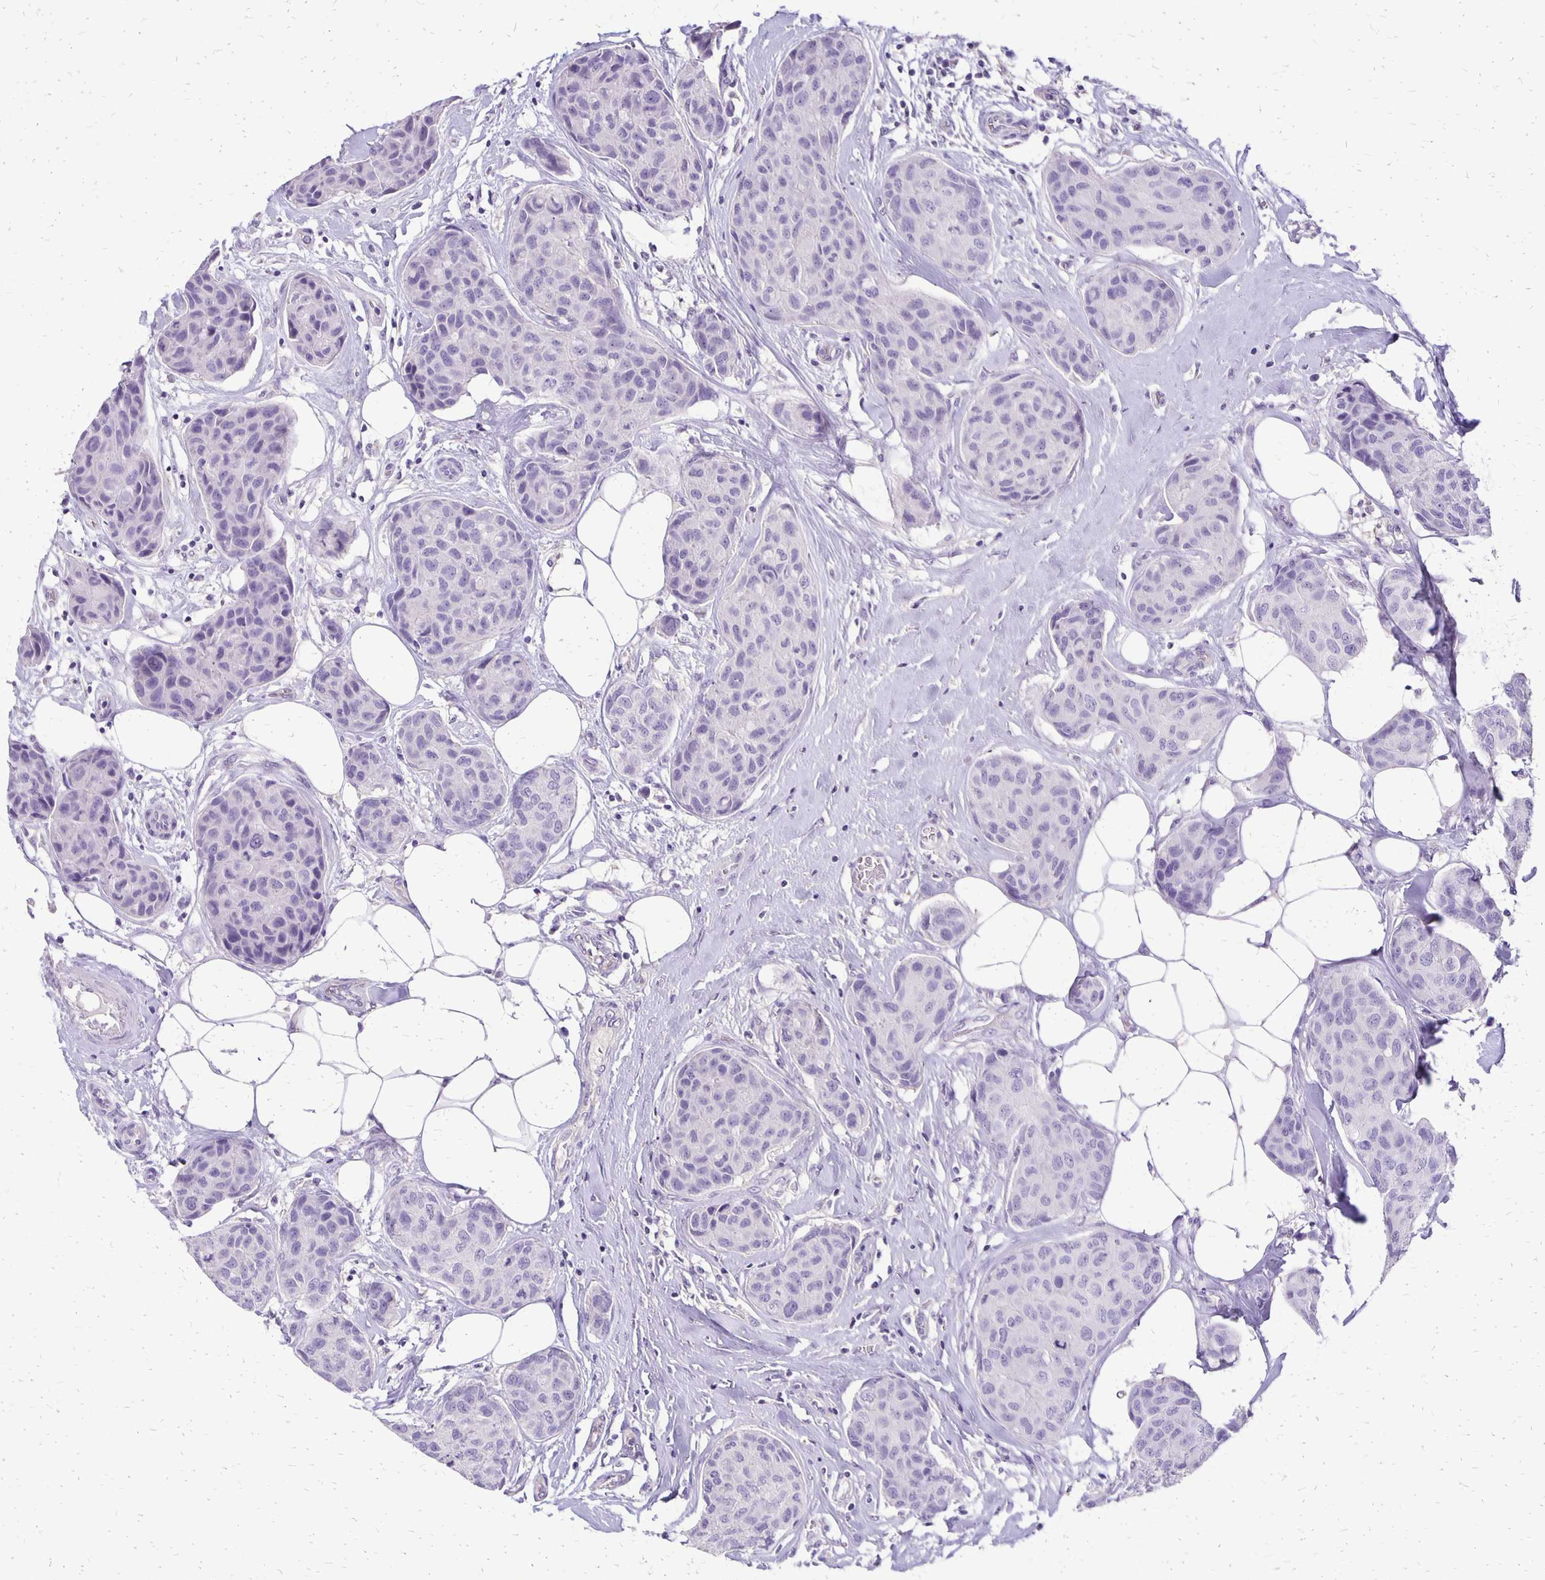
{"staining": {"intensity": "negative", "quantity": "none", "location": "none"}, "tissue": "breast cancer", "cell_type": "Tumor cells", "image_type": "cancer", "snomed": [{"axis": "morphology", "description": "Duct carcinoma"}, {"axis": "topography", "description": "Breast"}], "caption": "This is a photomicrograph of immunohistochemistry staining of infiltrating ductal carcinoma (breast), which shows no expression in tumor cells.", "gene": "ANKRD45", "patient": {"sex": "female", "age": 80}}